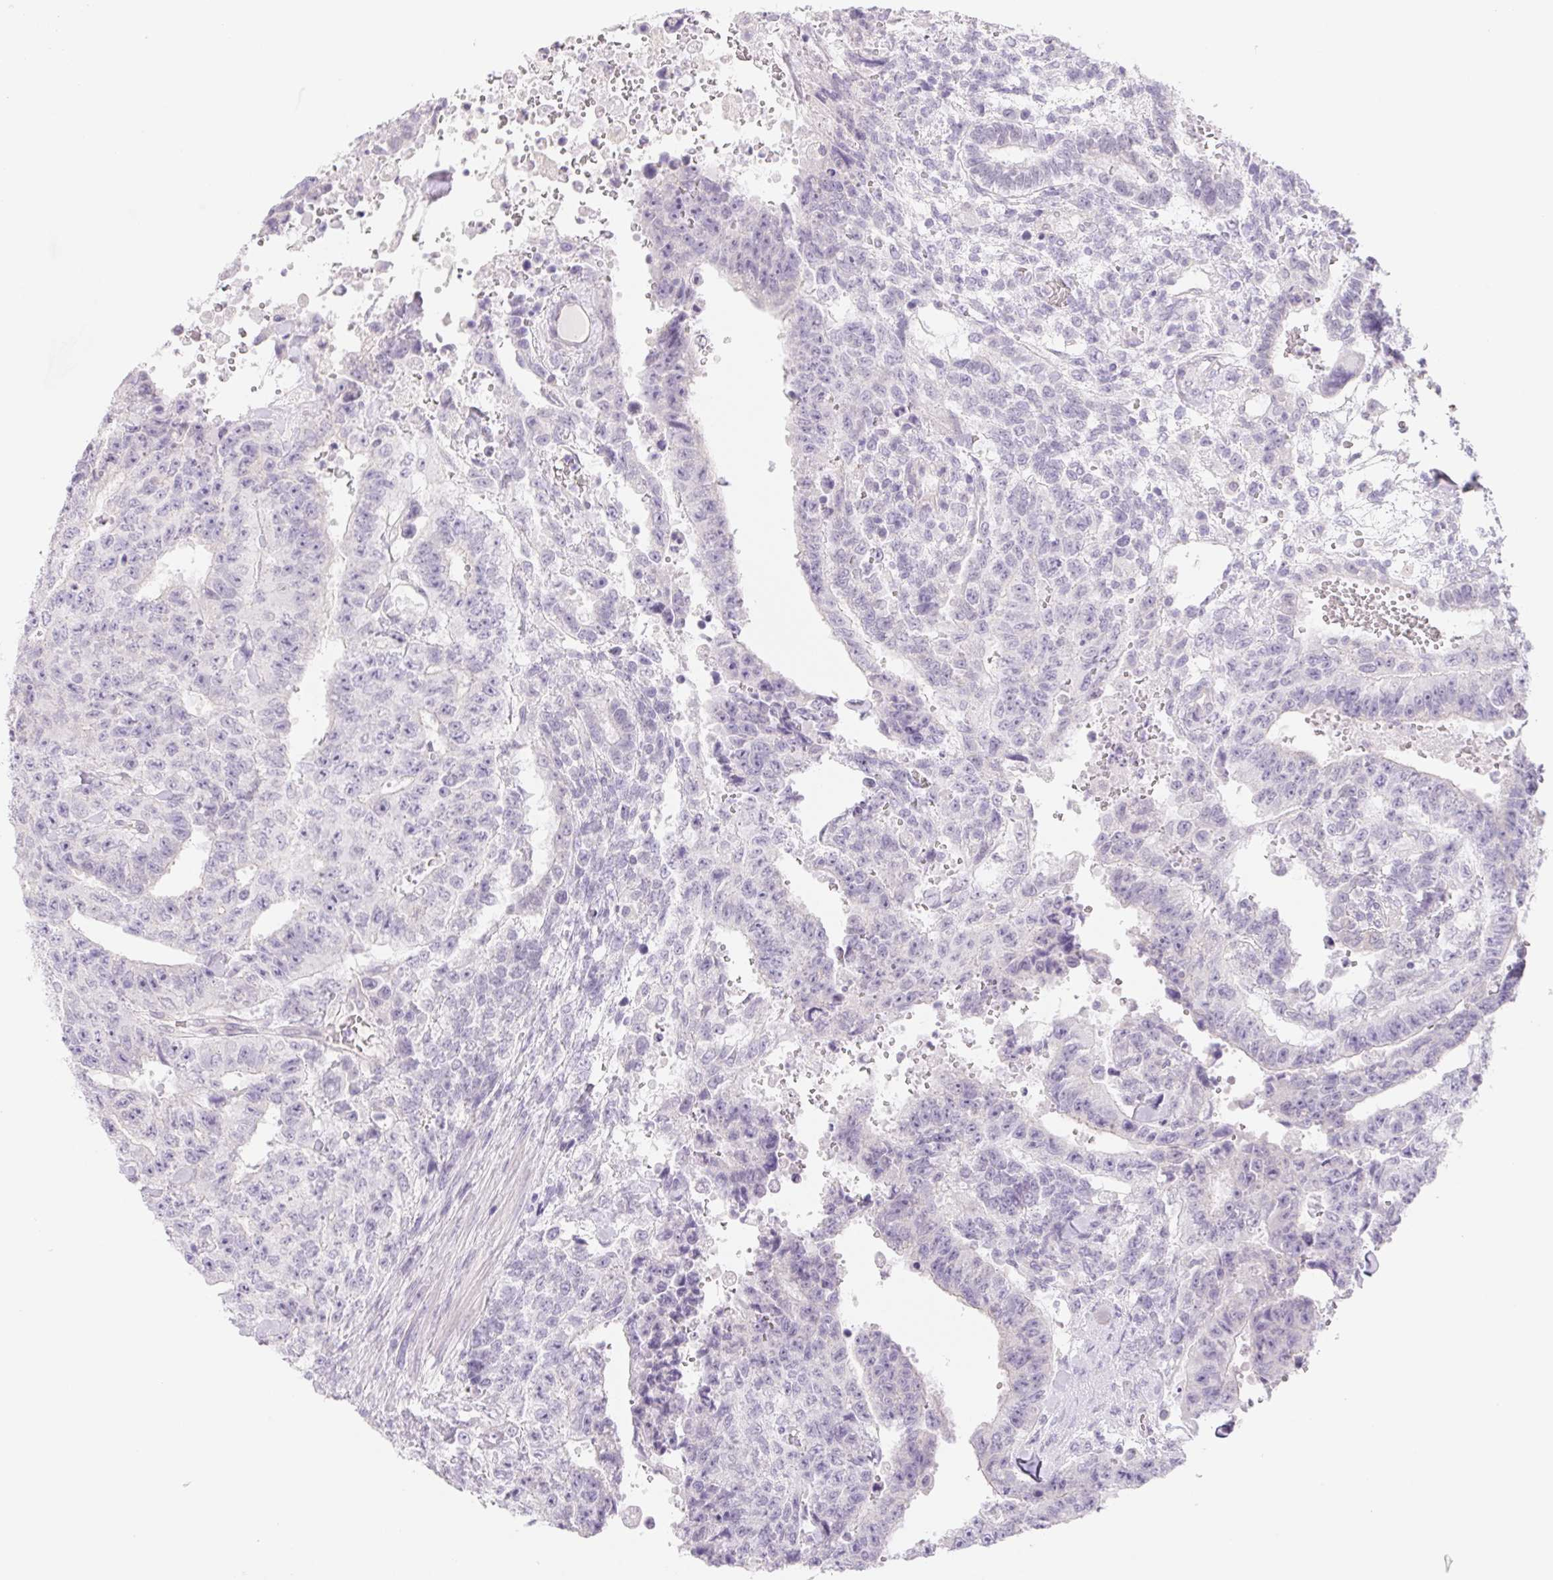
{"staining": {"intensity": "negative", "quantity": "none", "location": "none"}, "tissue": "testis cancer", "cell_type": "Tumor cells", "image_type": "cancer", "snomed": [{"axis": "morphology", "description": "Carcinoma, Embryonal, NOS"}, {"axis": "topography", "description": "Testis"}], "caption": "DAB immunohistochemical staining of testis embryonal carcinoma displays no significant staining in tumor cells. (Stains: DAB (3,3'-diaminobenzidine) immunohistochemistry with hematoxylin counter stain, Microscopy: brightfield microscopy at high magnification).", "gene": "CTNND2", "patient": {"sex": "male", "age": 24}}